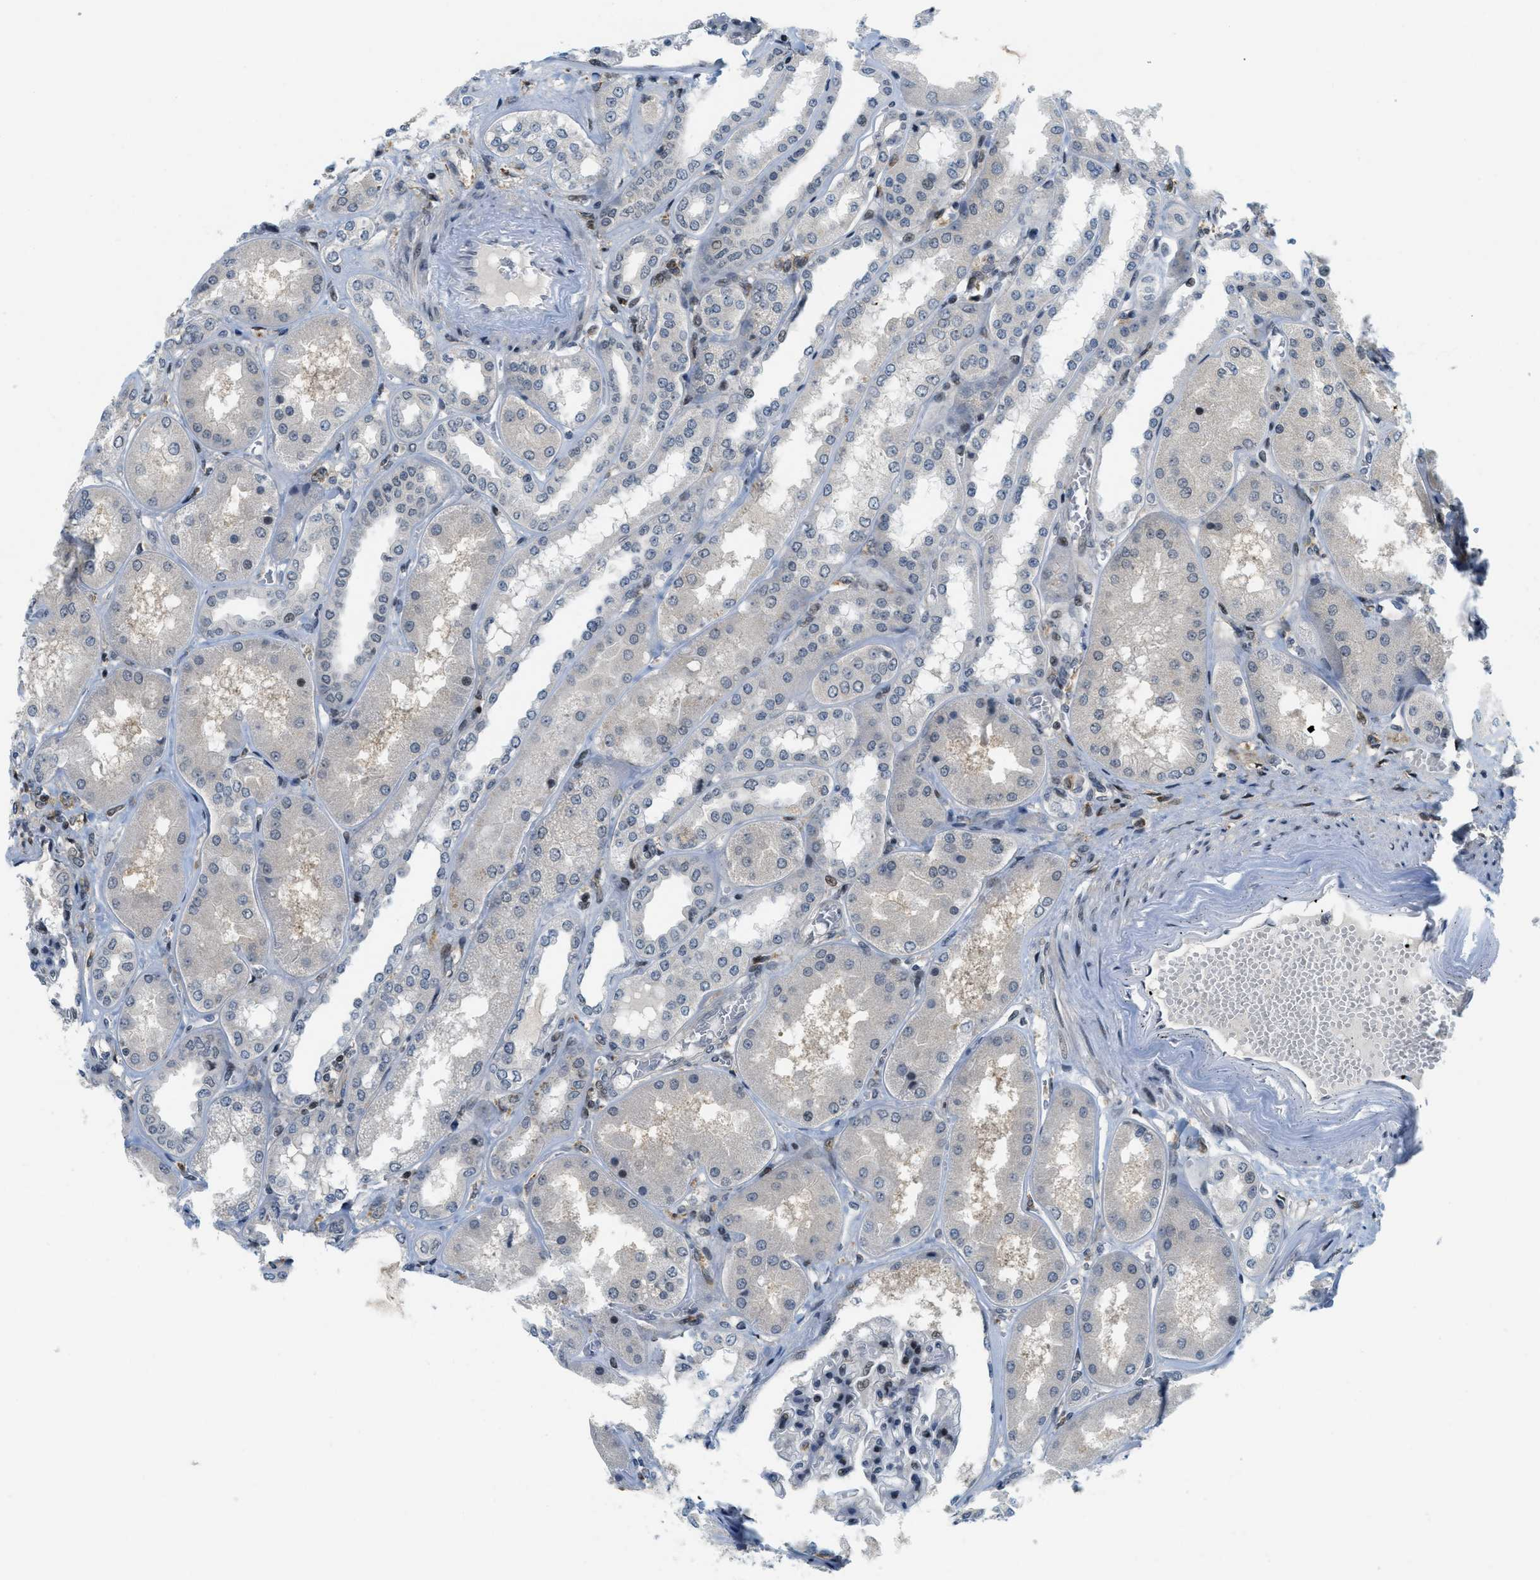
{"staining": {"intensity": "strong", "quantity": "<25%", "location": "nuclear"}, "tissue": "kidney", "cell_type": "Cells in glomeruli", "image_type": "normal", "snomed": [{"axis": "morphology", "description": "Normal tissue, NOS"}, {"axis": "topography", "description": "Kidney"}], "caption": "The micrograph shows immunohistochemical staining of benign kidney. There is strong nuclear expression is identified in about <25% of cells in glomeruli.", "gene": "ING1", "patient": {"sex": "female", "age": 56}}